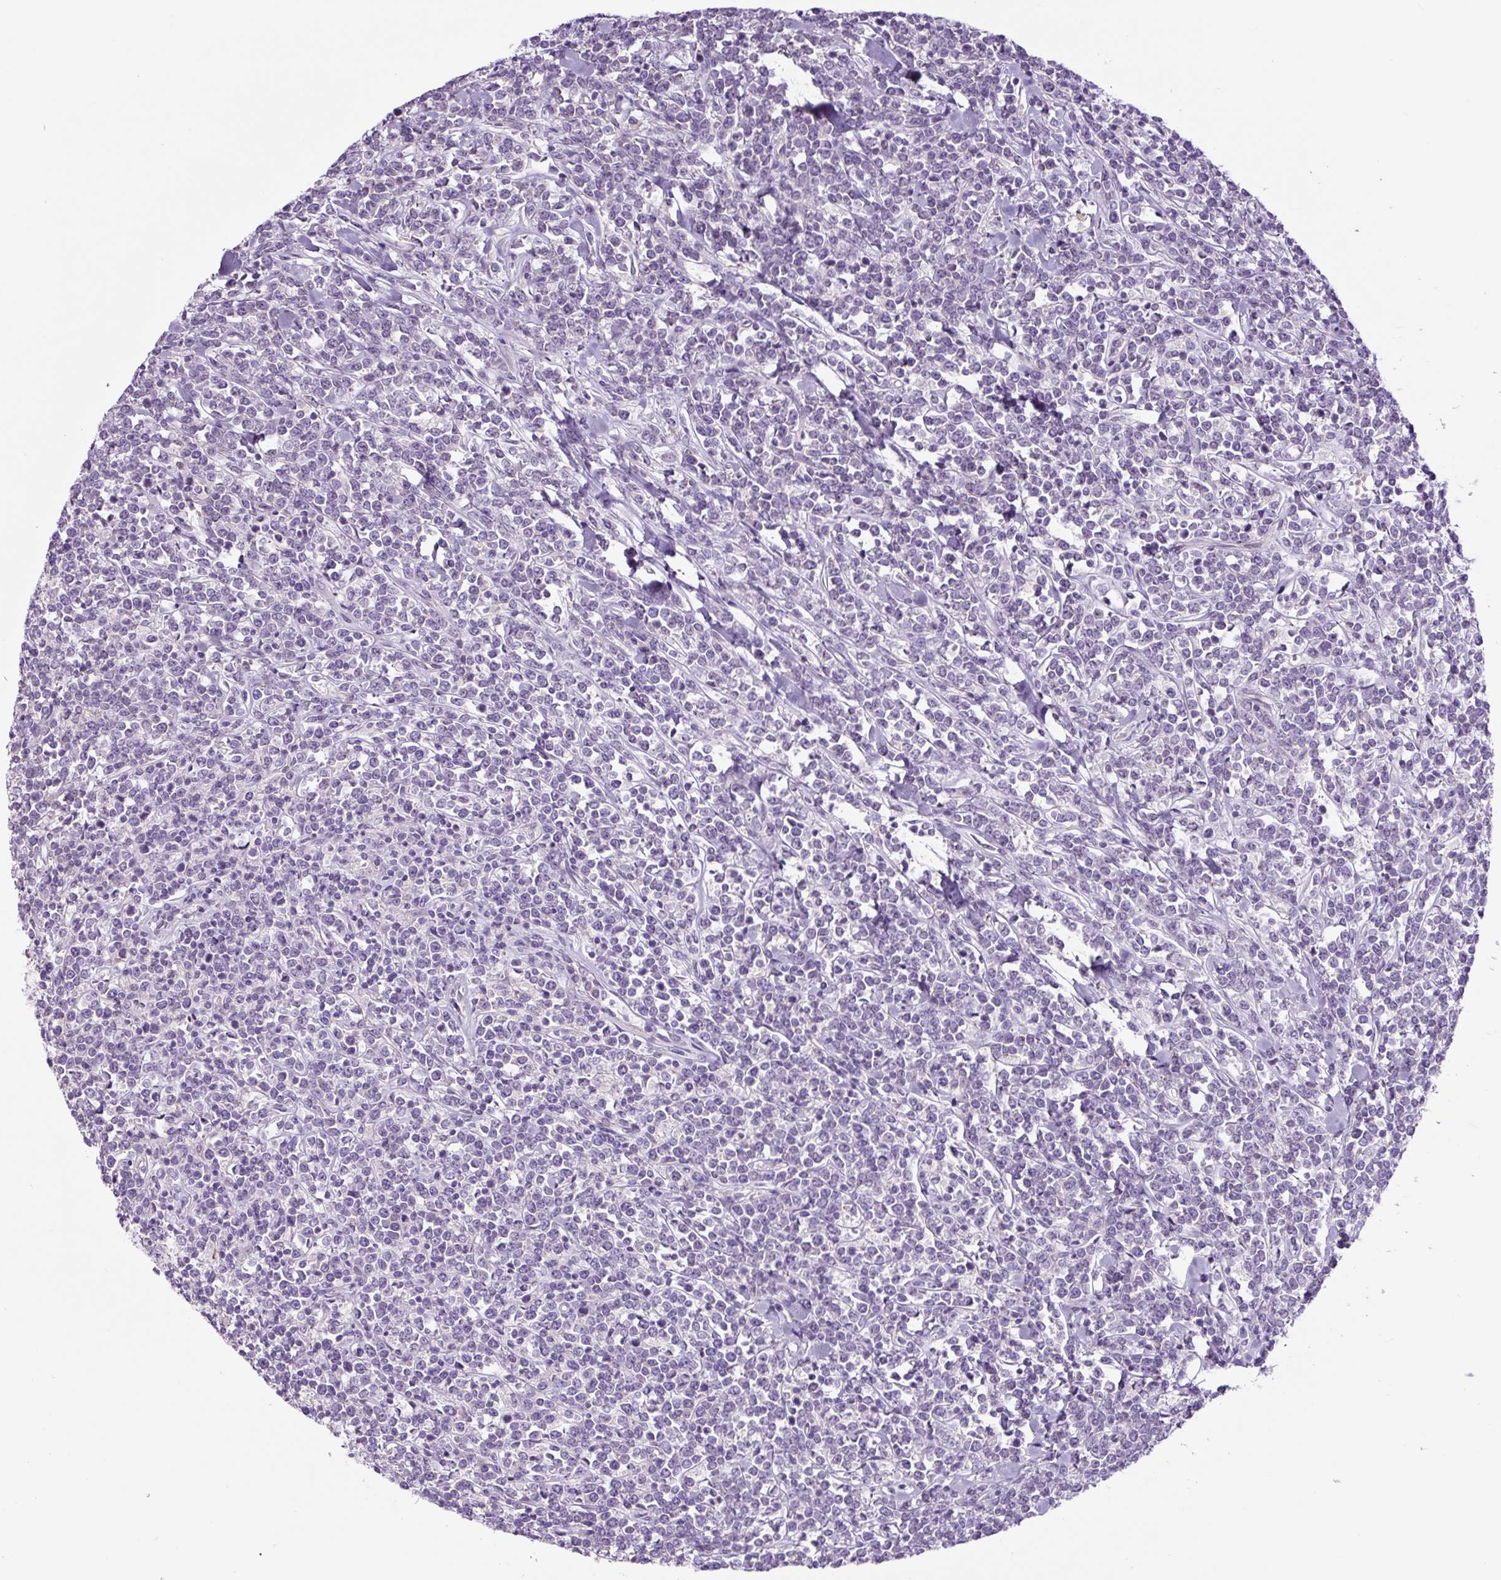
{"staining": {"intensity": "negative", "quantity": "none", "location": "none"}, "tissue": "lymphoma", "cell_type": "Tumor cells", "image_type": "cancer", "snomed": [{"axis": "morphology", "description": "Malignant lymphoma, non-Hodgkin's type, High grade"}, {"axis": "topography", "description": "Small intestine"}, {"axis": "topography", "description": "Colon"}], "caption": "The photomicrograph exhibits no significant expression in tumor cells of malignant lymphoma, non-Hodgkin's type (high-grade).", "gene": "GORASP1", "patient": {"sex": "male", "age": 8}}